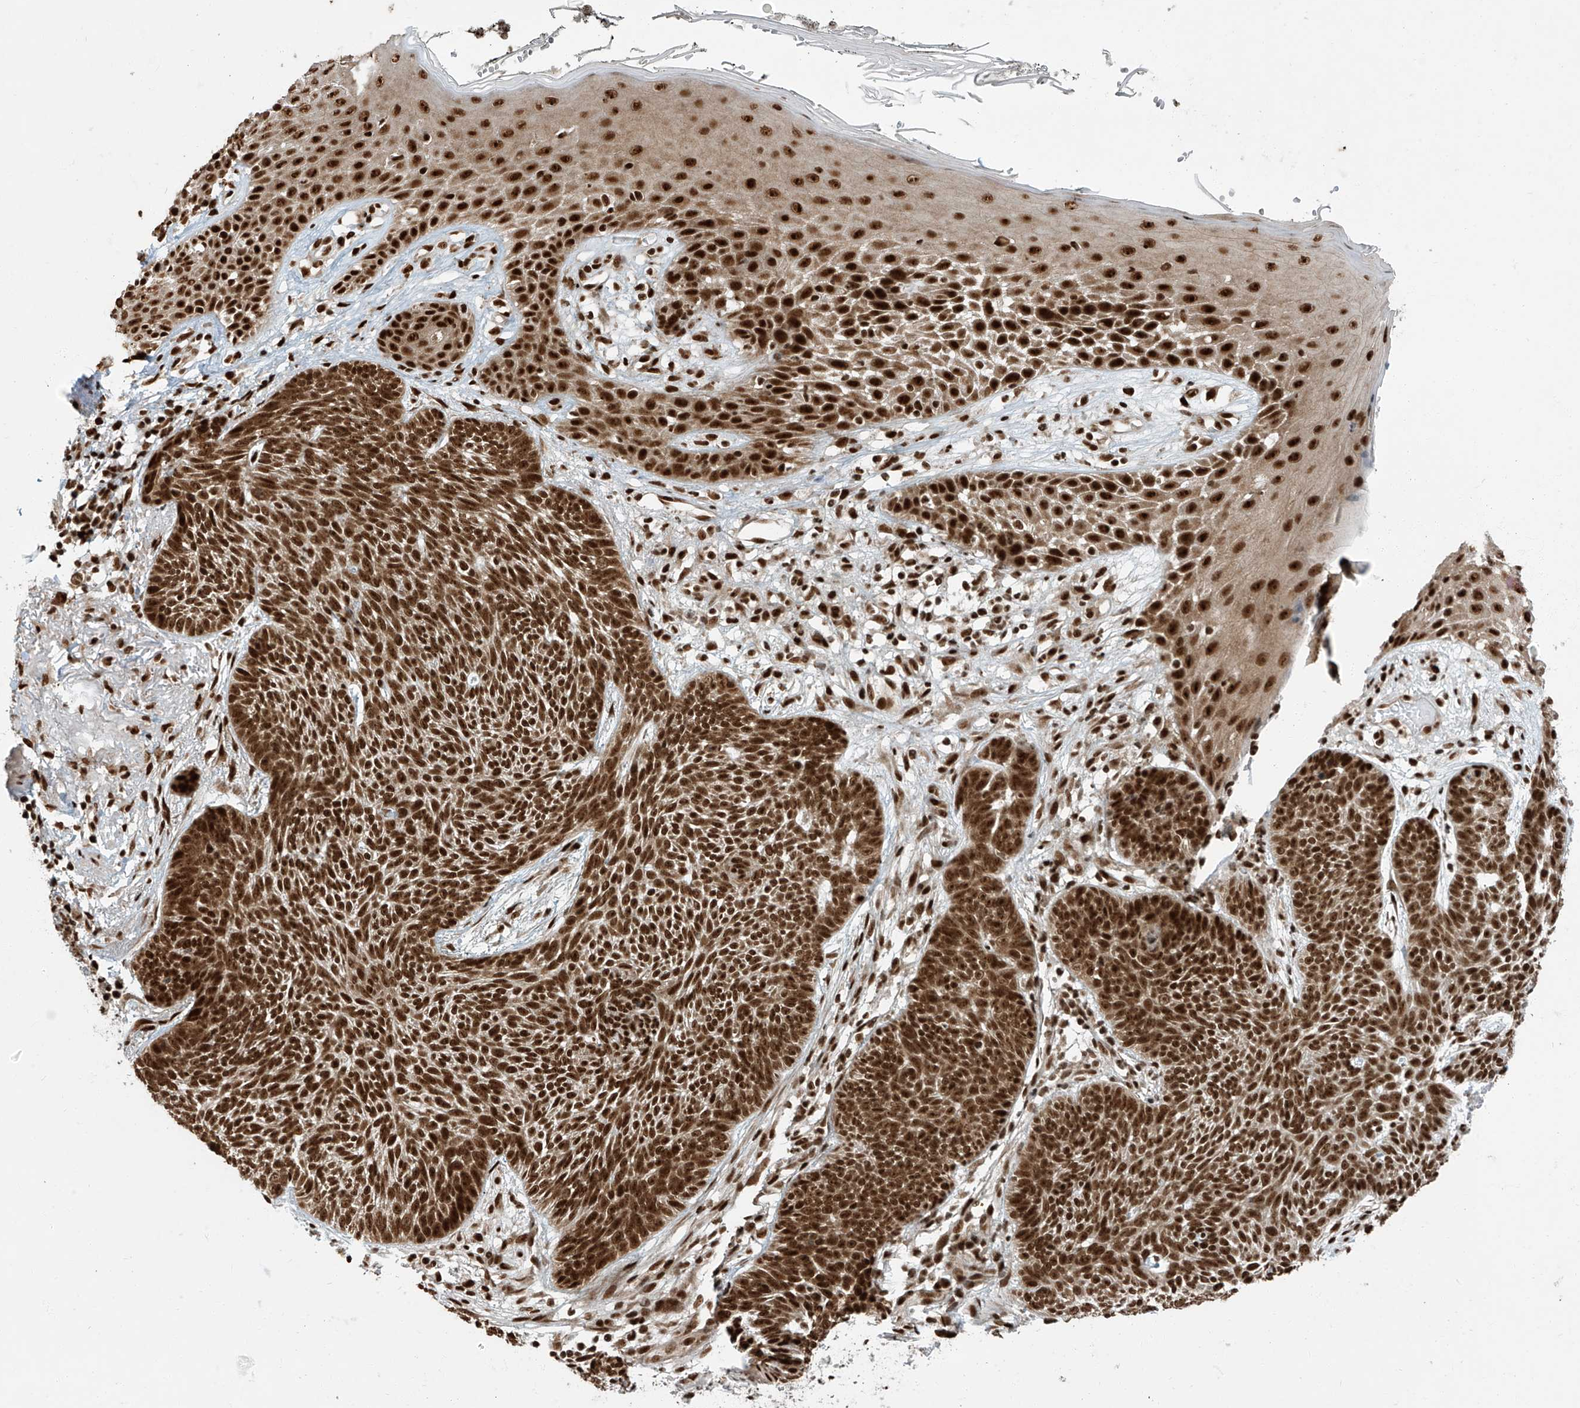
{"staining": {"intensity": "strong", "quantity": ">75%", "location": "nuclear"}, "tissue": "skin cancer", "cell_type": "Tumor cells", "image_type": "cancer", "snomed": [{"axis": "morphology", "description": "Normal tissue, NOS"}, {"axis": "morphology", "description": "Basal cell carcinoma"}, {"axis": "topography", "description": "Skin"}], "caption": "Skin basal cell carcinoma stained with a brown dye reveals strong nuclear positive positivity in about >75% of tumor cells.", "gene": "FAM193B", "patient": {"sex": "male", "age": 64}}